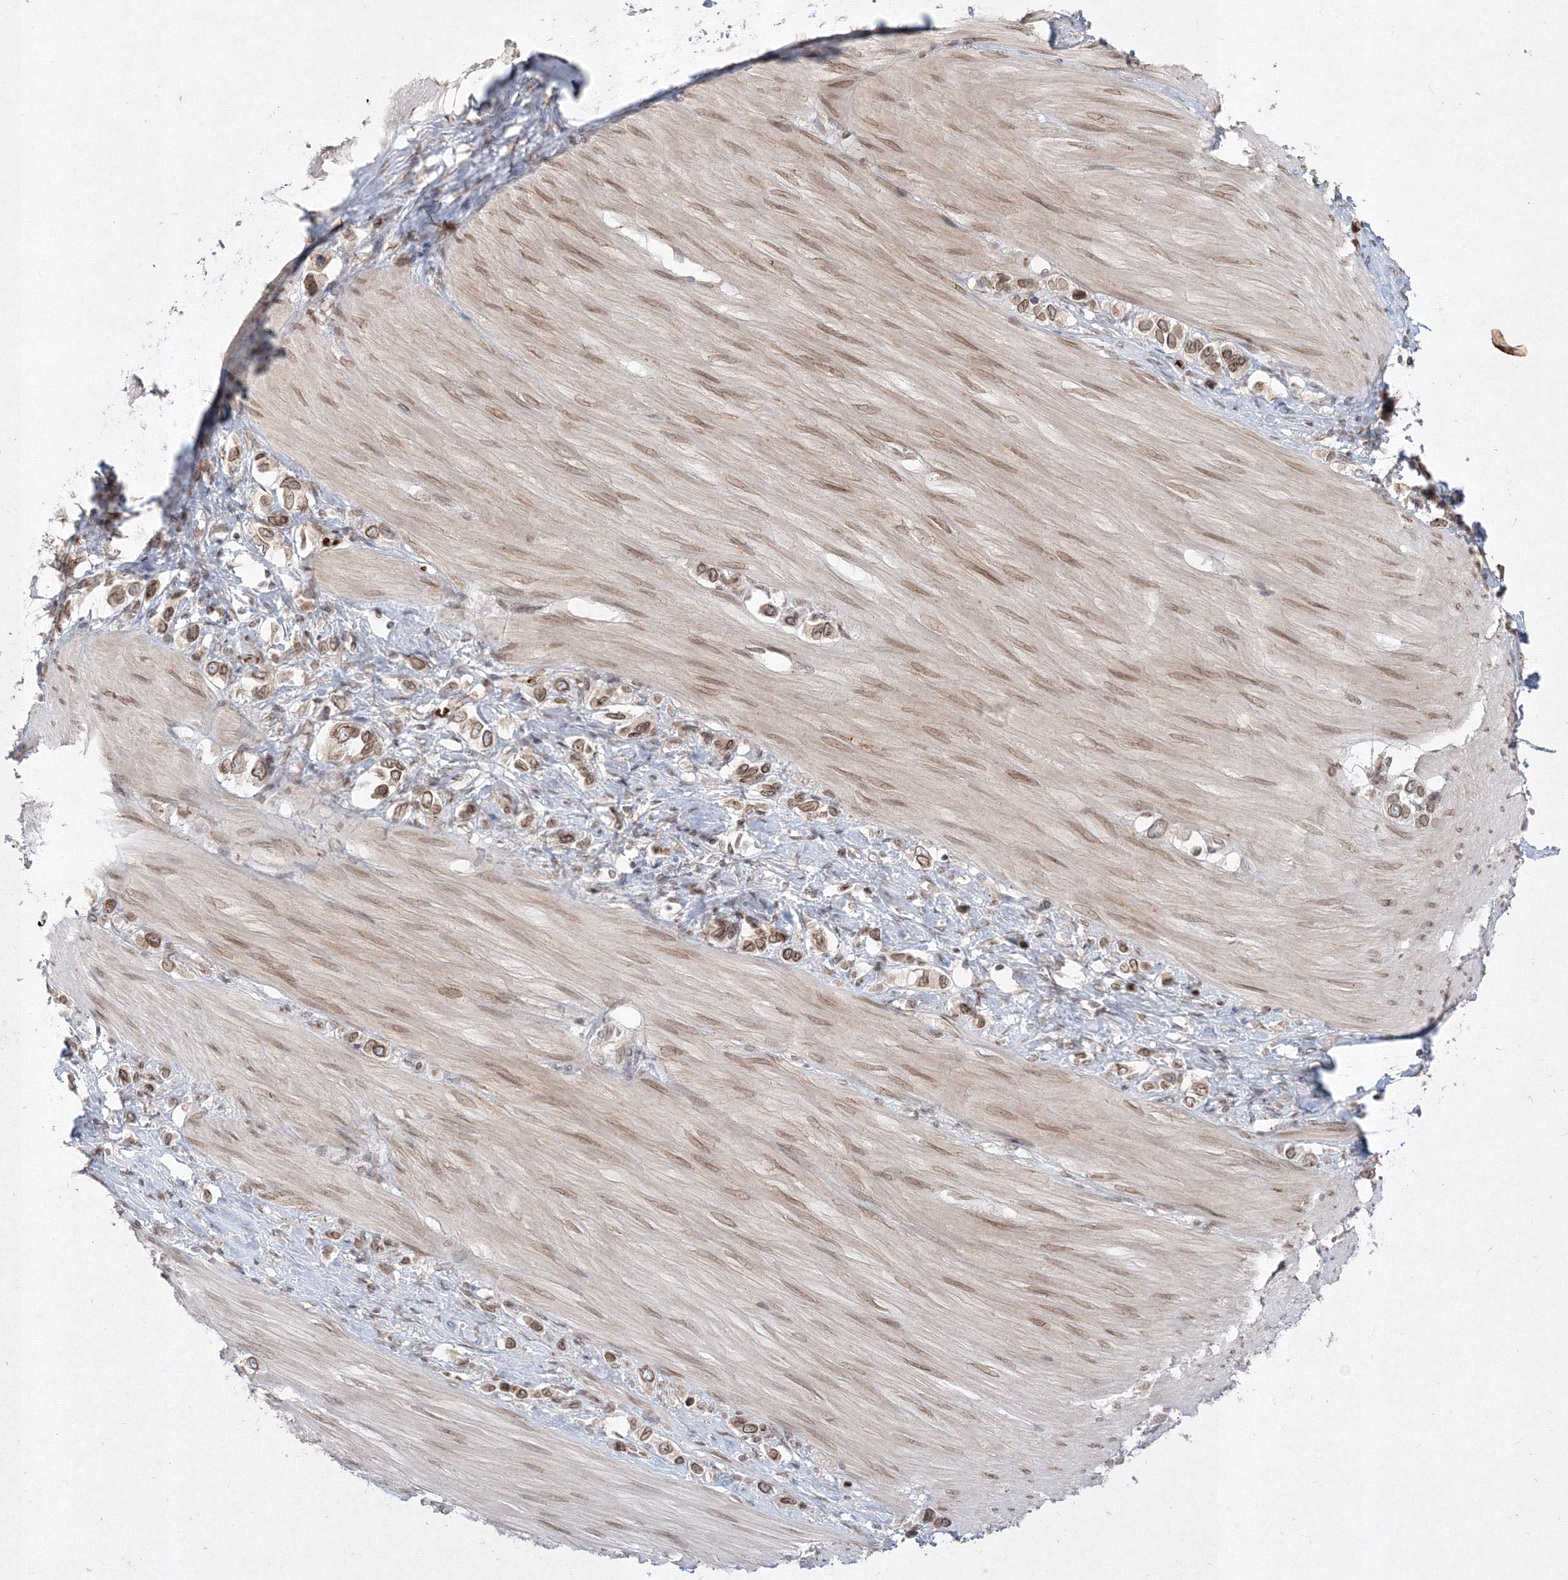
{"staining": {"intensity": "moderate", "quantity": ">75%", "location": "cytoplasmic/membranous,nuclear"}, "tissue": "stomach cancer", "cell_type": "Tumor cells", "image_type": "cancer", "snomed": [{"axis": "morphology", "description": "Adenocarcinoma, NOS"}, {"axis": "topography", "description": "Stomach"}], "caption": "A photomicrograph of adenocarcinoma (stomach) stained for a protein demonstrates moderate cytoplasmic/membranous and nuclear brown staining in tumor cells.", "gene": "DNAJB2", "patient": {"sex": "female", "age": 65}}